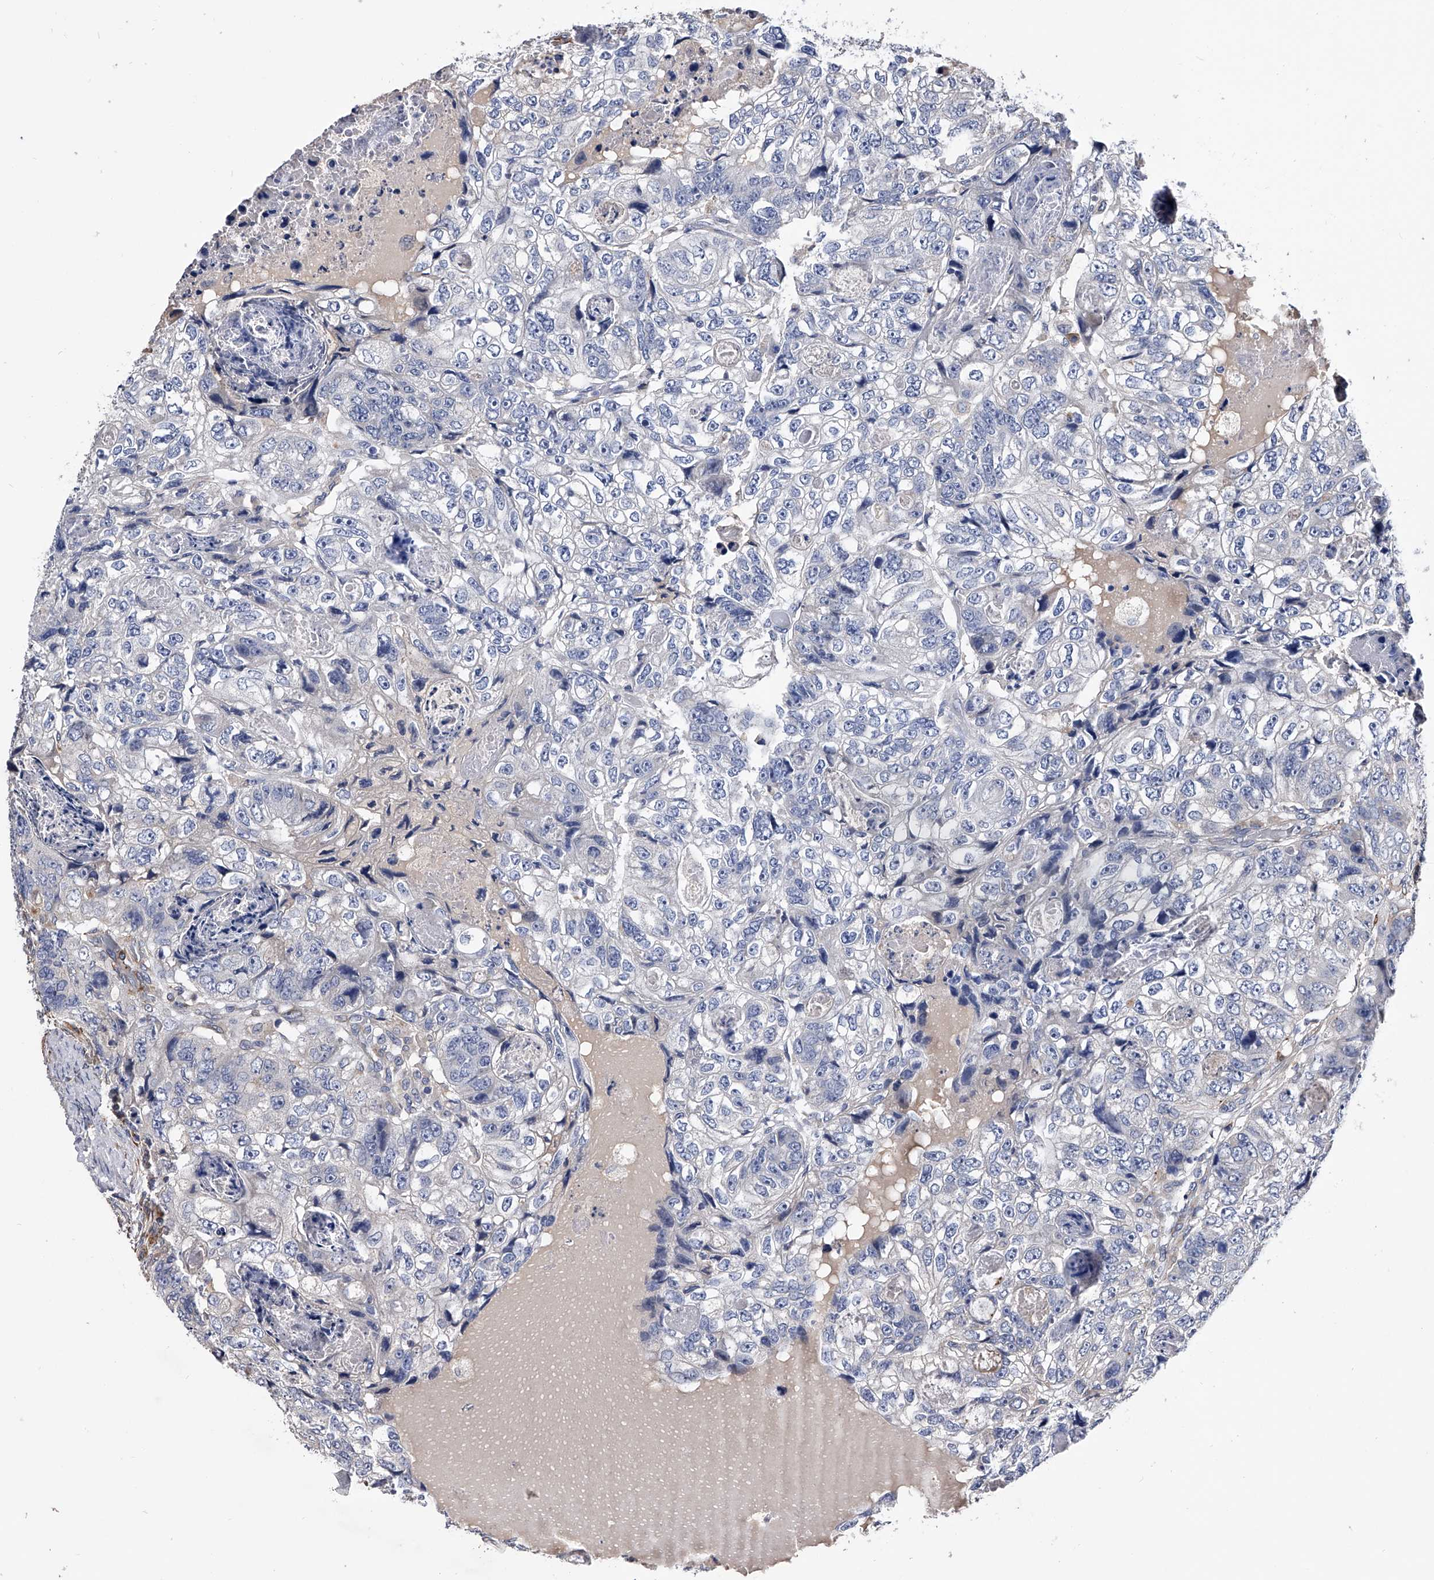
{"staining": {"intensity": "negative", "quantity": "none", "location": "none"}, "tissue": "colorectal cancer", "cell_type": "Tumor cells", "image_type": "cancer", "snomed": [{"axis": "morphology", "description": "Adenocarcinoma, NOS"}, {"axis": "topography", "description": "Rectum"}], "caption": "The immunohistochemistry (IHC) micrograph has no significant staining in tumor cells of colorectal cancer tissue.", "gene": "EFCAB7", "patient": {"sex": "male", "age": 59}}